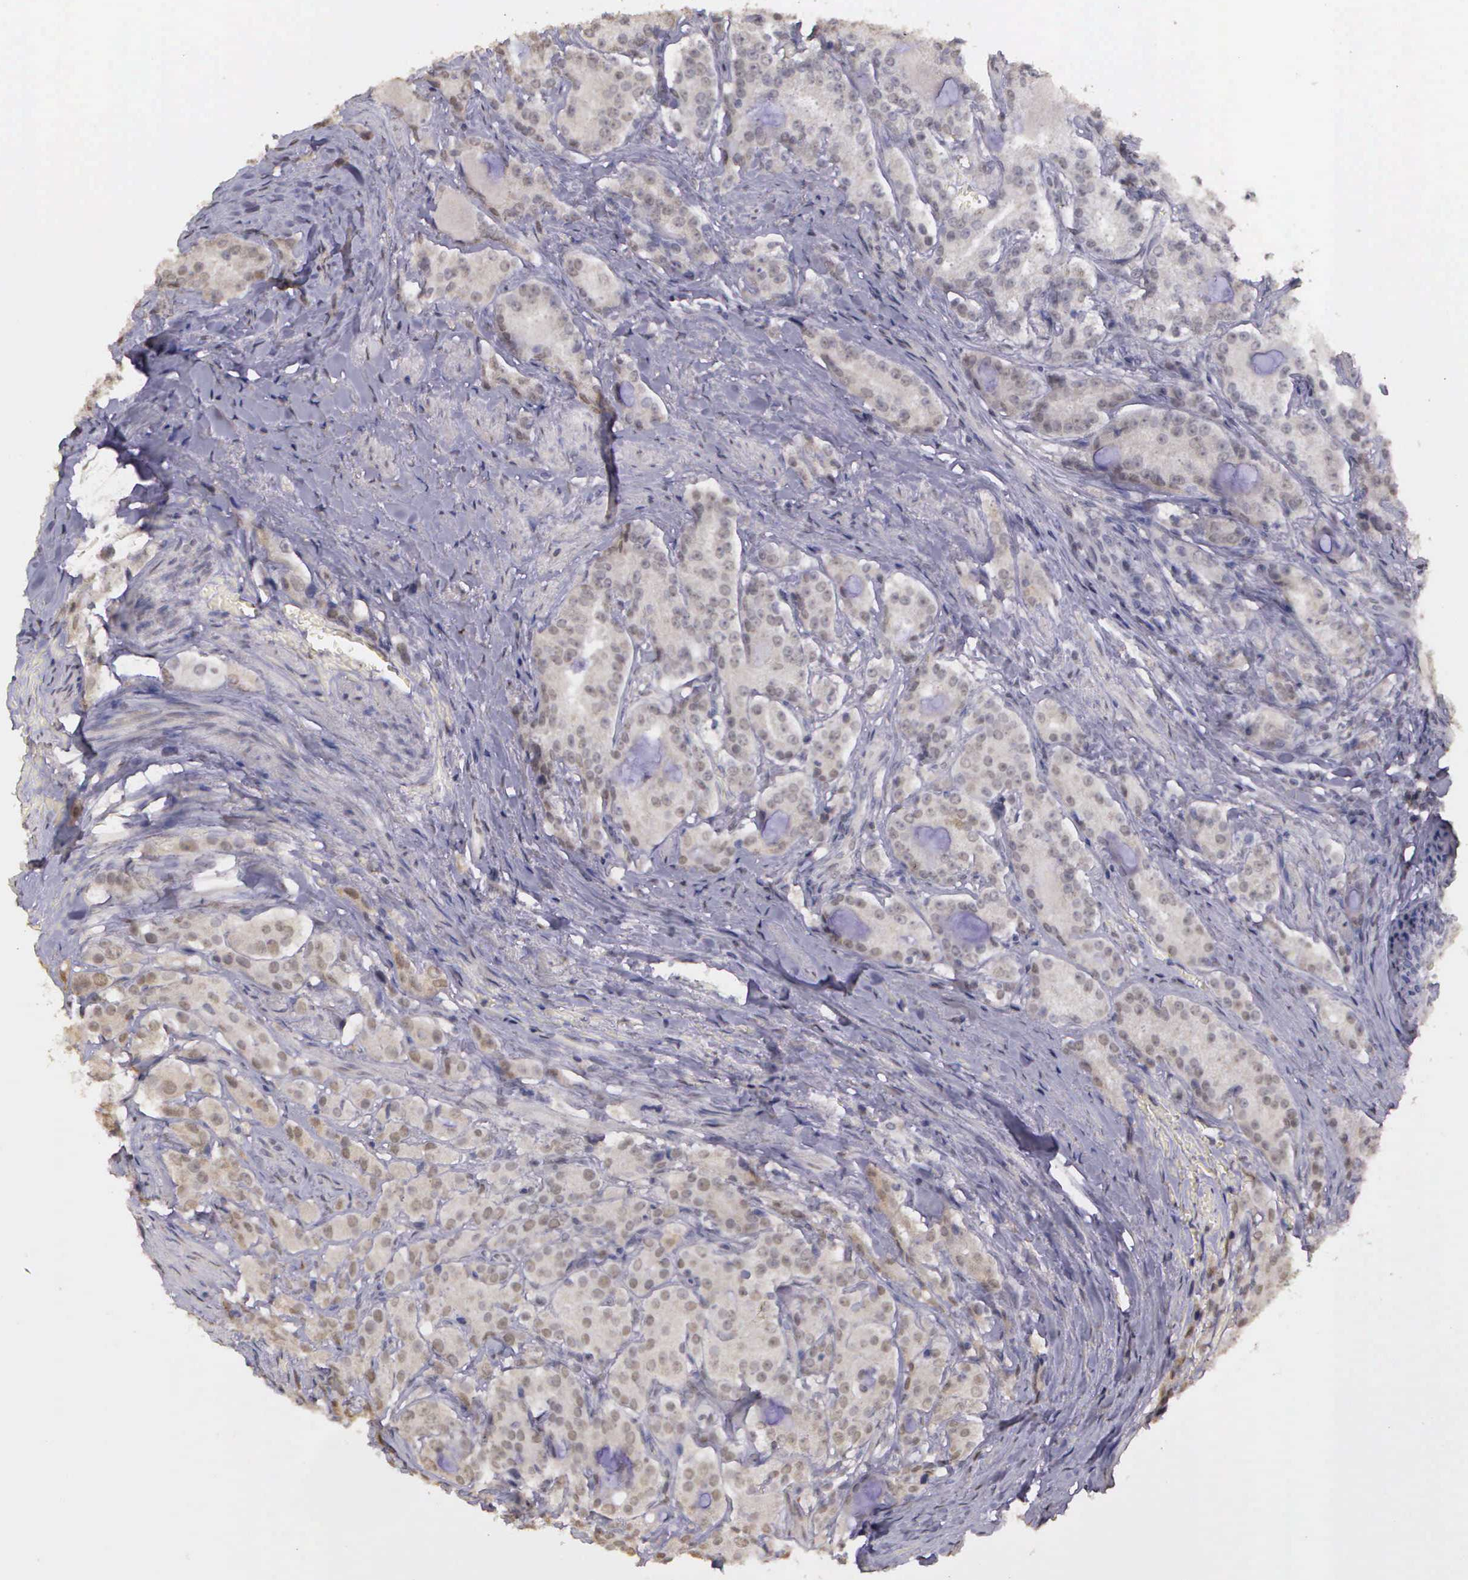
{"staining": {"intensity": "weak", "quantity": "<25%", "location": "nuclear"}, "tissue": "prostate cancer", "cell_type": "Tumor cells", "image_type": "cancer", "snomed": [{"axis": "morphology", "description": "Adenocarcinoma, Medium grade"}, {"axis": "topography", "description": "Prostate"}], "caption": "Histopathology image shows no significant protein expression in tumor cells of adenocarcinoma (medium-grade) (prostate).", "gene": "ARMCX5", "patient": {"sex": "male", "age": 72}}